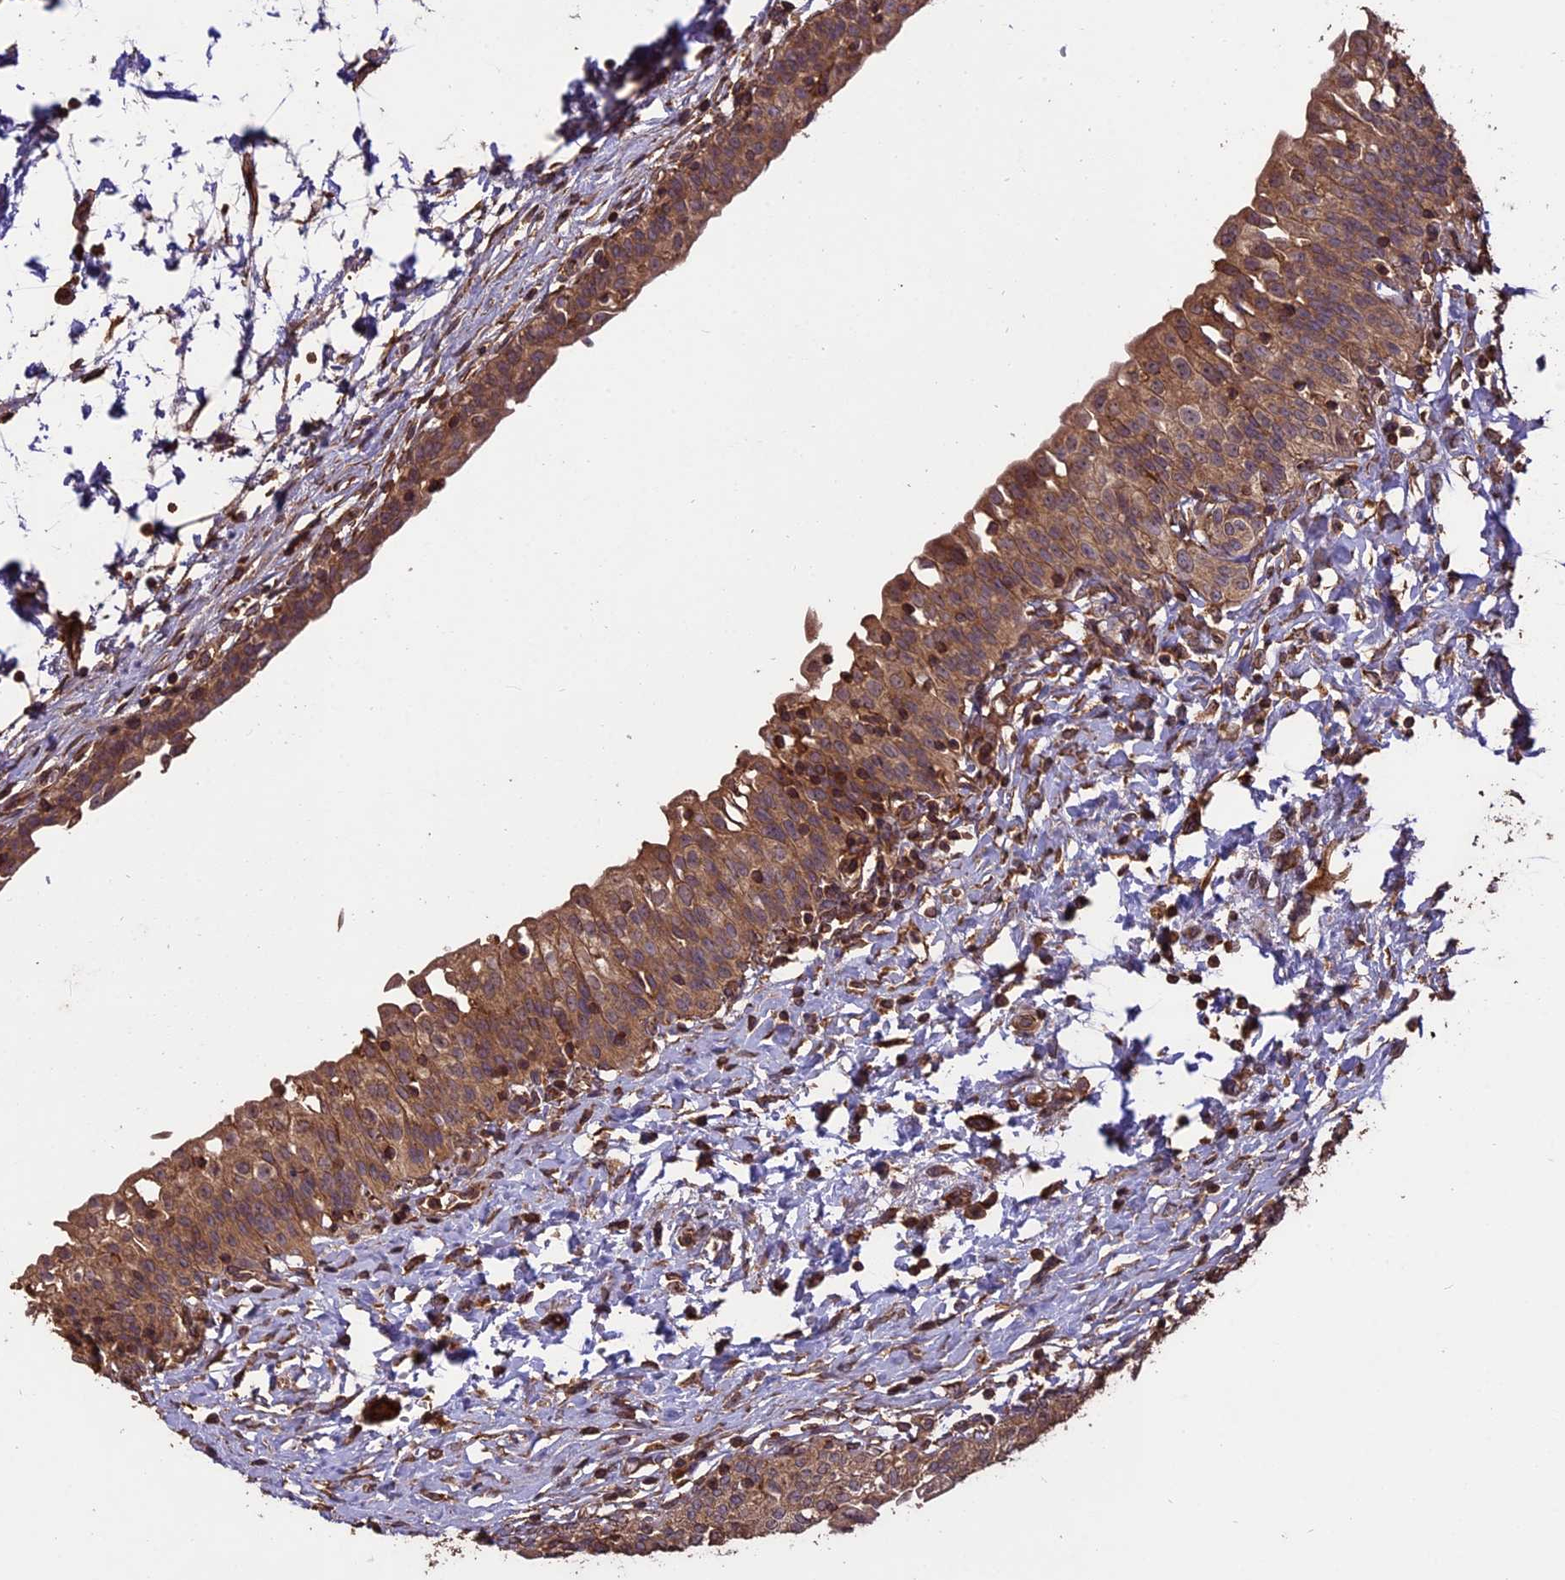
{"staining": {"intensity": "moderate", "quantity": ">75%", "location": "cytoplasmic/membranous"}, "tissue": "urinary bladder", "cell_type": "Urothelial cells", "image_type": "normal", "snomed": [{"axis": "morphology", "description": "Normal tissue, NOS"}, {"axis": "topography", "description": "Urinary bladder"}], "caption": "The immunohistochemical stain highlights moderate cytoplasmic/membranous staining in urothelial cells of unremarkable urinary bladder. The staining was performed using DAB, with brown indicating positive protein expression. Nuclei are stained blue with hematoxylin.", "gene": "TTLL10", "patient": {"sex": "male", "age": 55}}